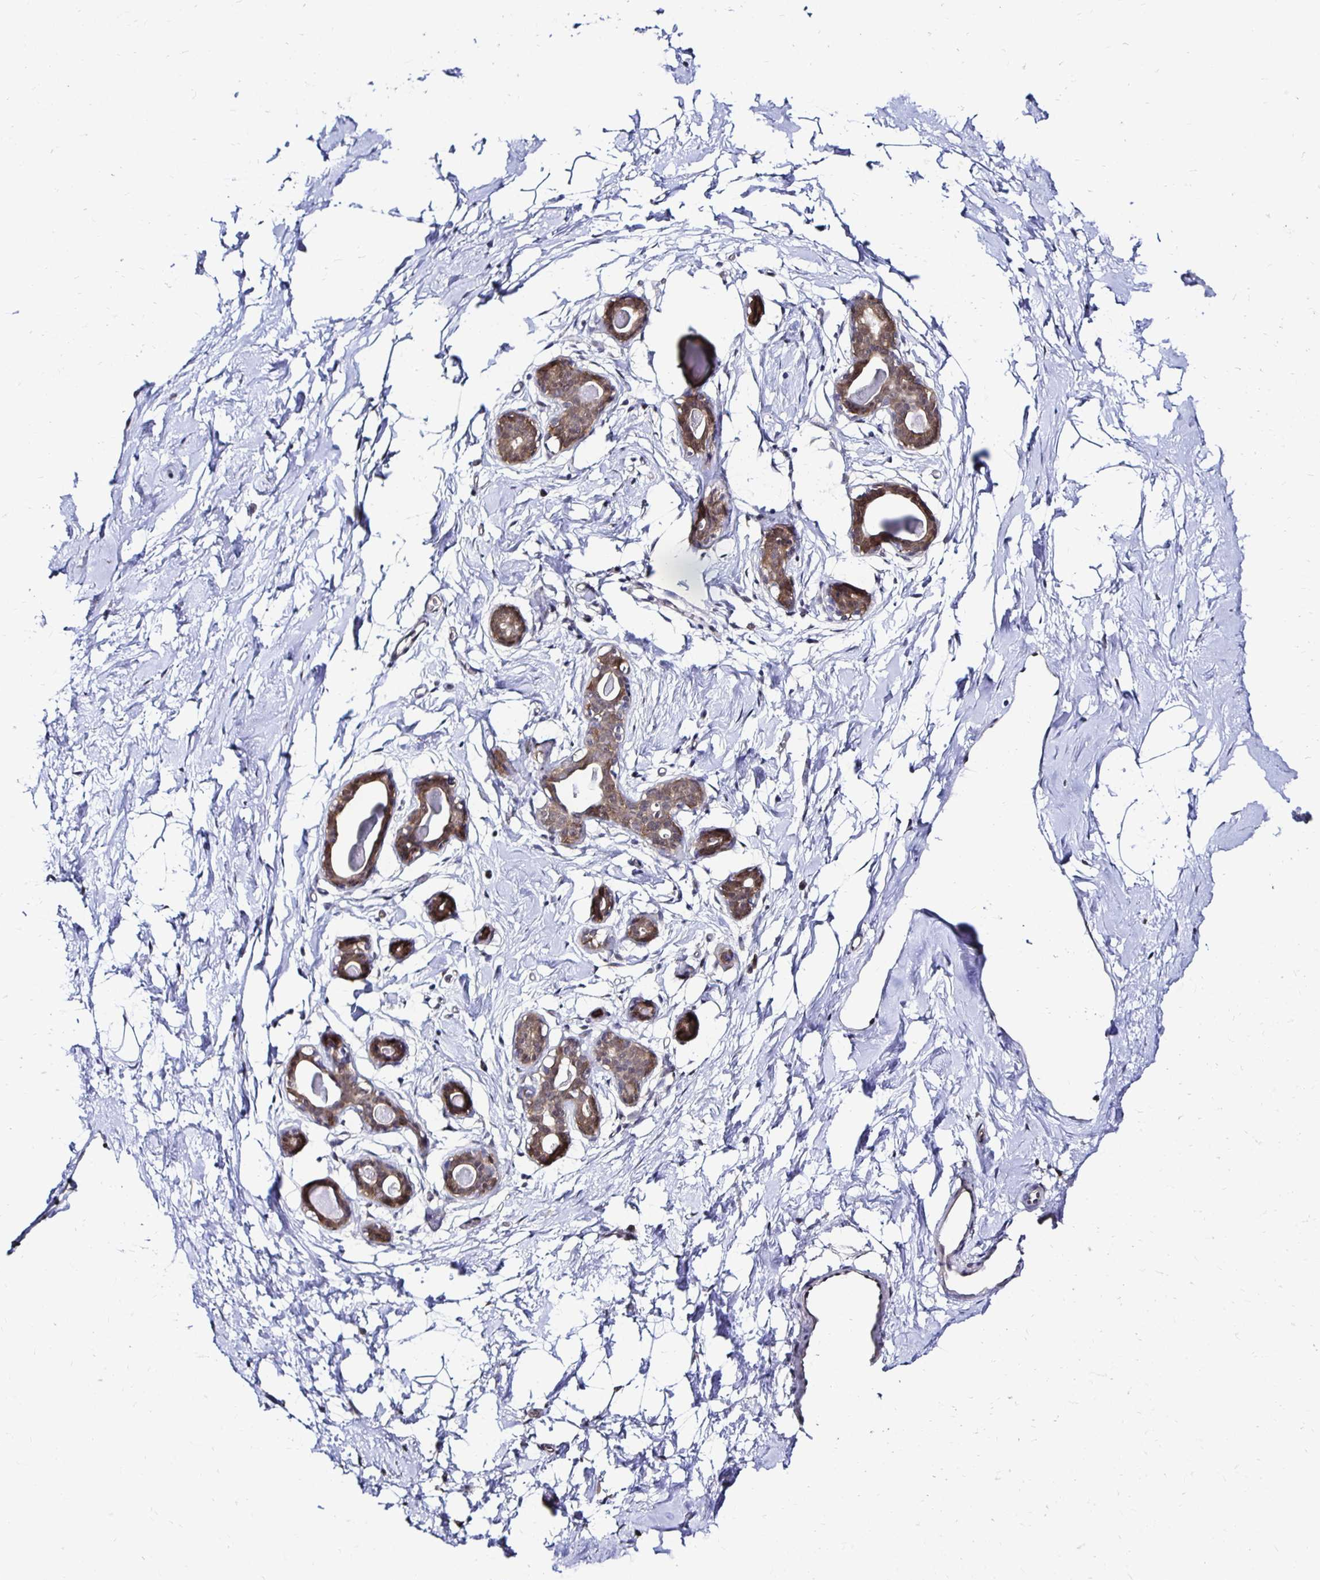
{"staining": {"intensity": "negative", "quantity": "none", "location": "none"}, "tissue": "breast", "cell_type": "Adipocytes", "image_type": "normal", "snomed": [{"axis": "morphology", "description": "Normal tissue, NOS"}, {"axis": "topography", "description": "Breast"}], "caption": "A histopathology image of human breast is negative for staining in adipocytes. (Immunohistochemistry, brightfield microscopy, high magnification).", "gene": "TXN", "patient": {"sex": "female", "age": 45}}